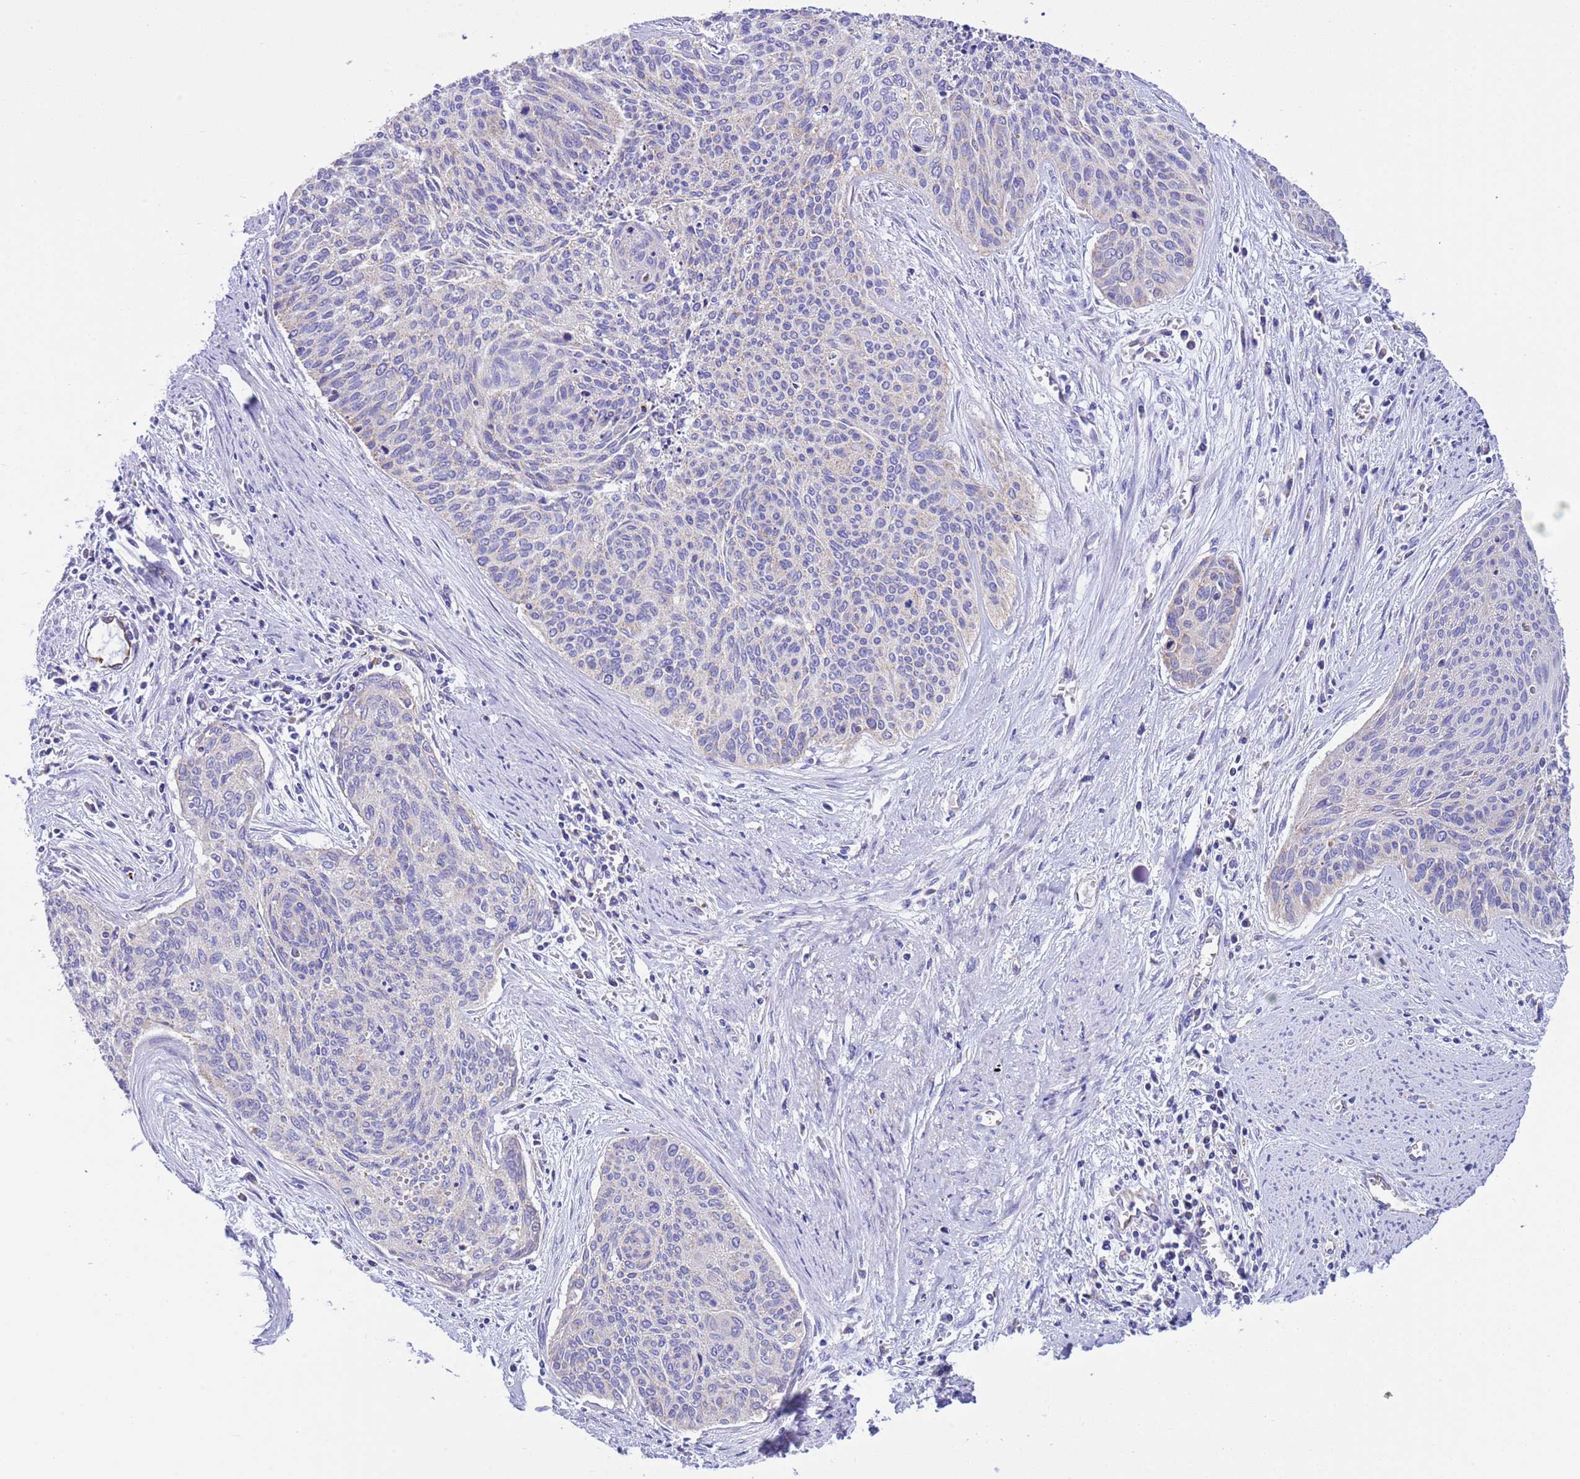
{"staining": {"intensity": "negative", "quantity": "none", "location": "none"}, "tissue": "cervical cancer", "cell_type": "Tumor cells", "image_type": "cancer", "snomed": [{"axis": "morphology", "description": "Squamous cell carcinoma, NOS"}, {"axis": "topography", "description": "Cervix"}], "caption": "Cervical squamous cell carcinoma was stained to show a protein in brown. There is no significant expression in tumor cells. (Brightfield microscopy of DAB (3,3'-diaminobenzidine) immunohistochemistry (IHC) at high magnification).", "gene": "CCDC191", "patient": {"sex": "female", "age": 55}}